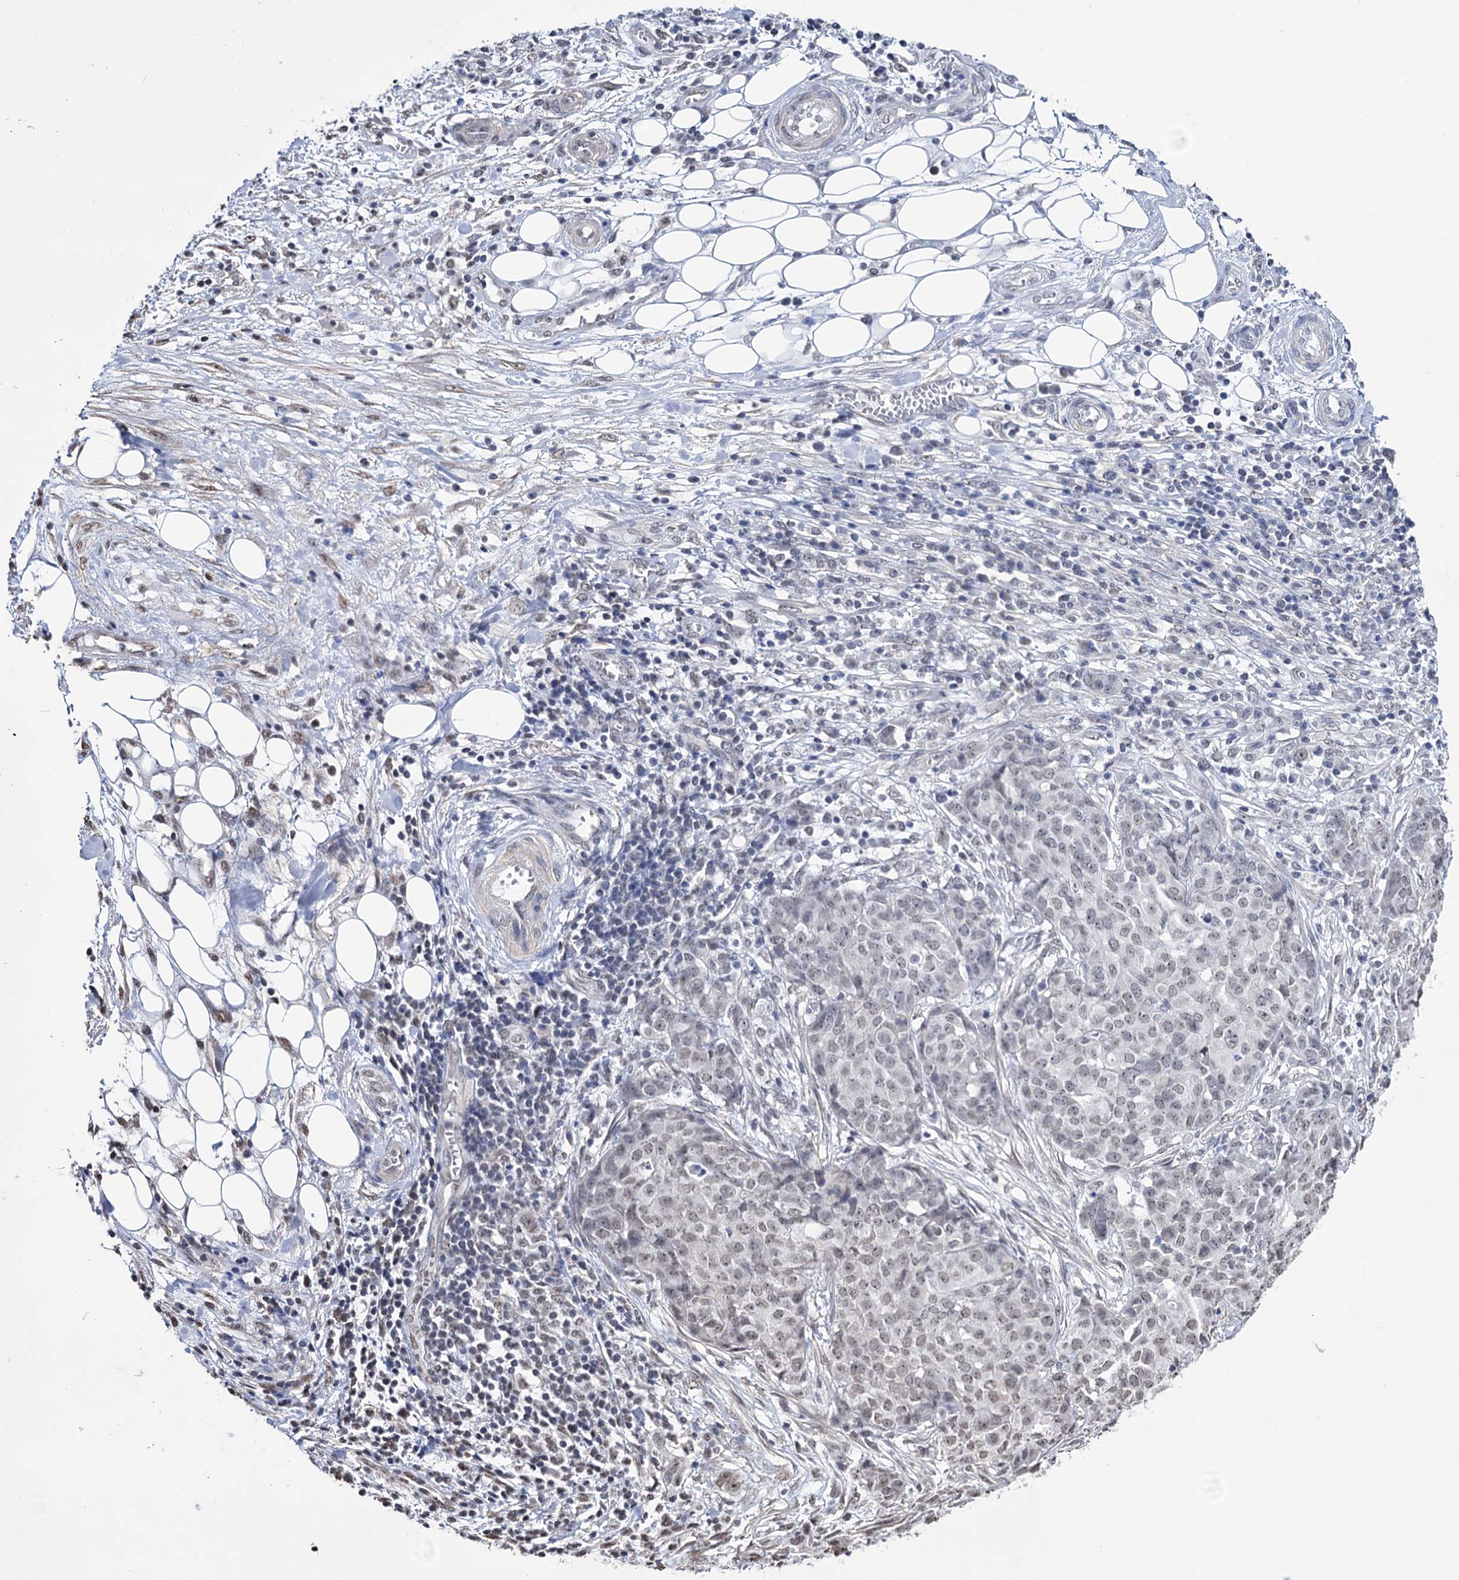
{"staining": {"intensity": "weak", "quantity": "25%-75%", "location": "nuclear"}, "tissue": "ovarian cancer", "cell_type": "Tumor cells", "image_type": "cancer", "snomed": [{"axis": "morphology", "description": "Cystadenocarcinoma, serous, NOS"}, {"axis": "topography", "description": "Soft tissue"}, {"axis": "topography", "description": "Ovary"}], "caption": "Protein expression analysis of human ovarian cancer (serous cystadenocarcinoma) reveals weak nuclear staining in about 25%-75% of tumor cells.", "gene": "ABHD10", "patient": {"sex": "female", "age": 57}}